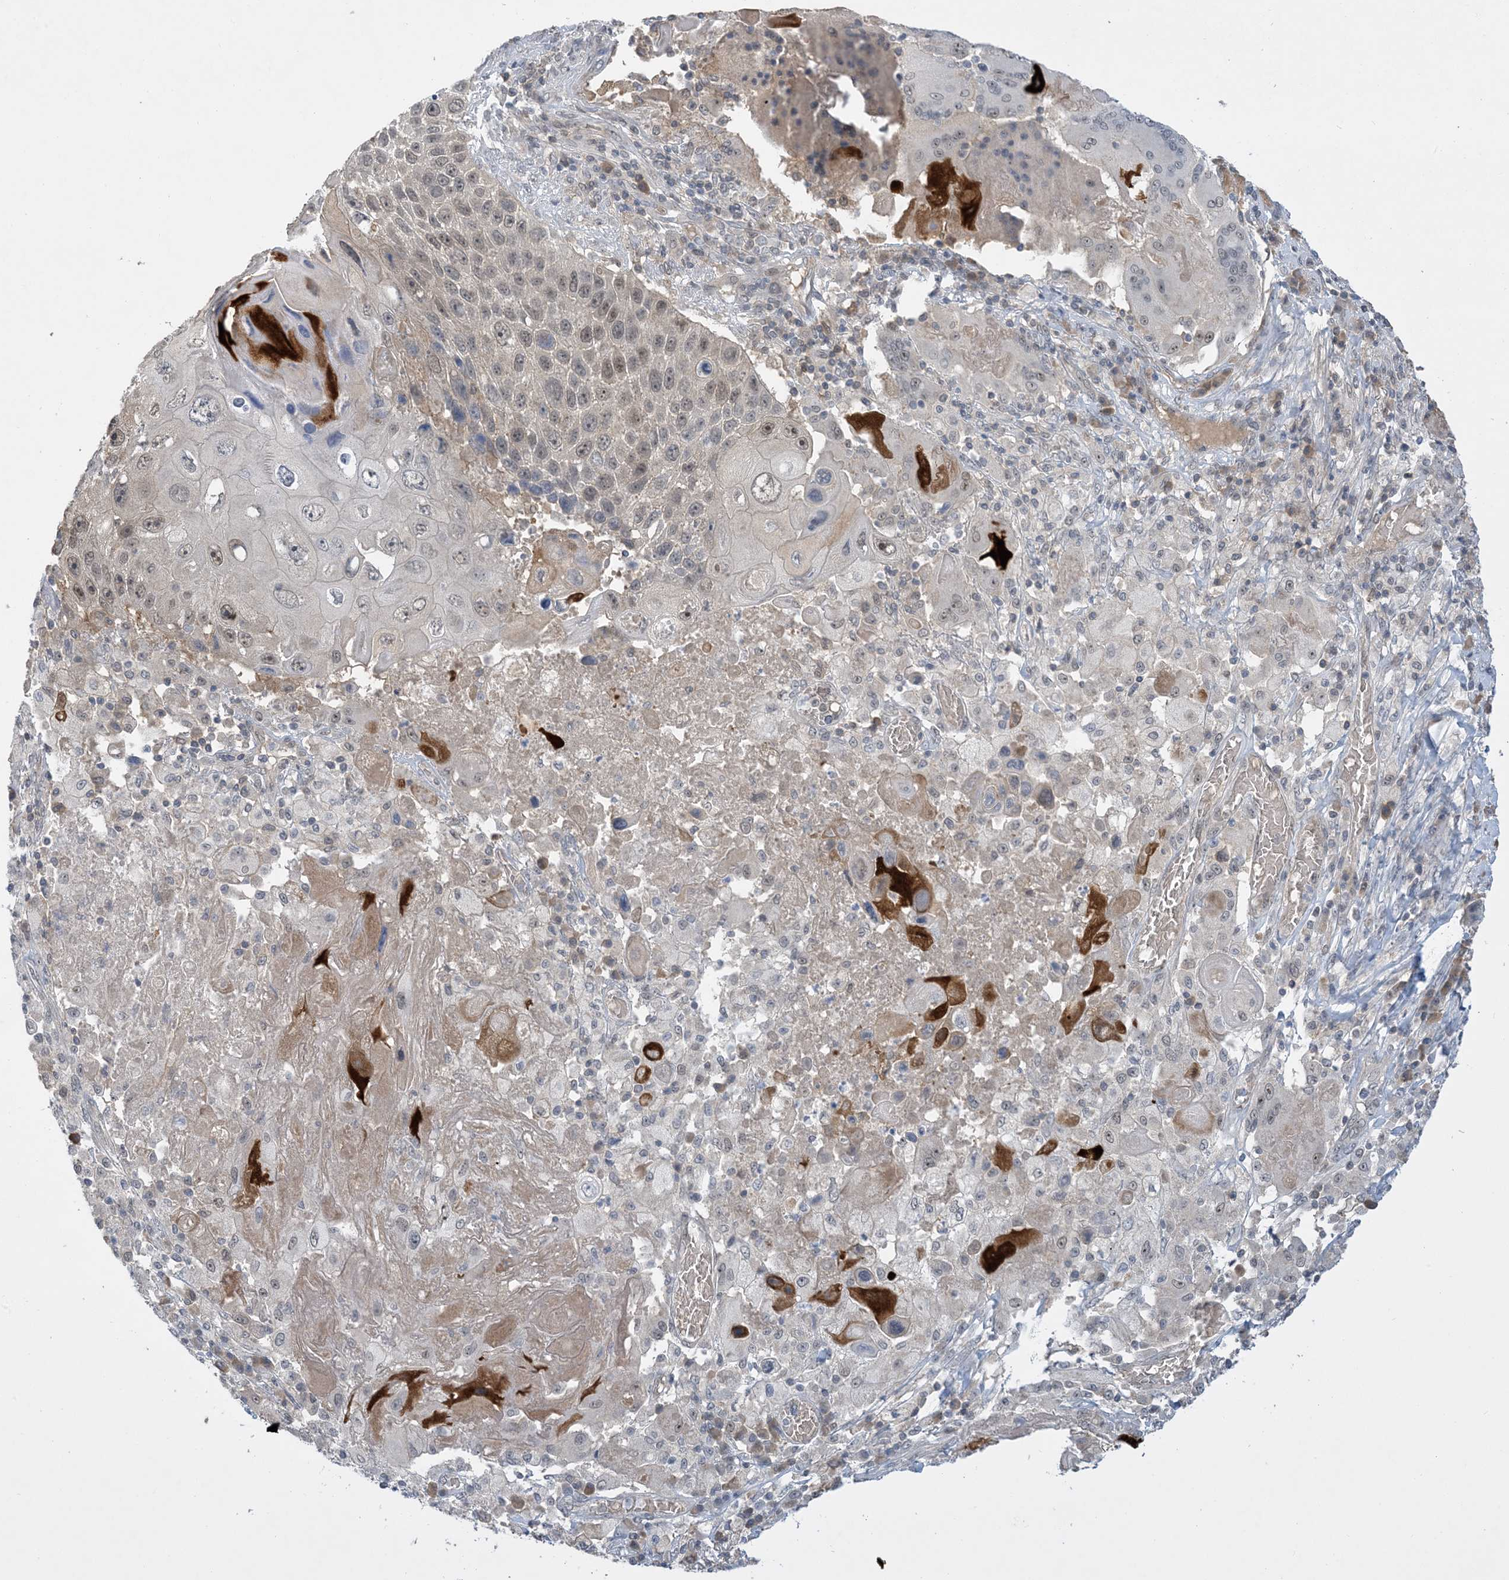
{"staining": {"intensity": "weak", "quantity": "25%-75%", "location": "nuclear"}, "tissue": "lung cancer", "cell_type": "Tumor cells", "image_type": "cancer", "snomed": [{"axis": "morphology", "description": "Squamous cell carcinoma, NOS"}, {"axis": "topography", "description": "Lung"}], "caption": "Immunohistochemical staining of lung cancer (squamous cell carcinoma) exhibits weak nuclear protein staining in approximately 25%-75% of tumor cells.", "gene": "UBE2E1", "patient": {"sex": "male", "age": 61}}